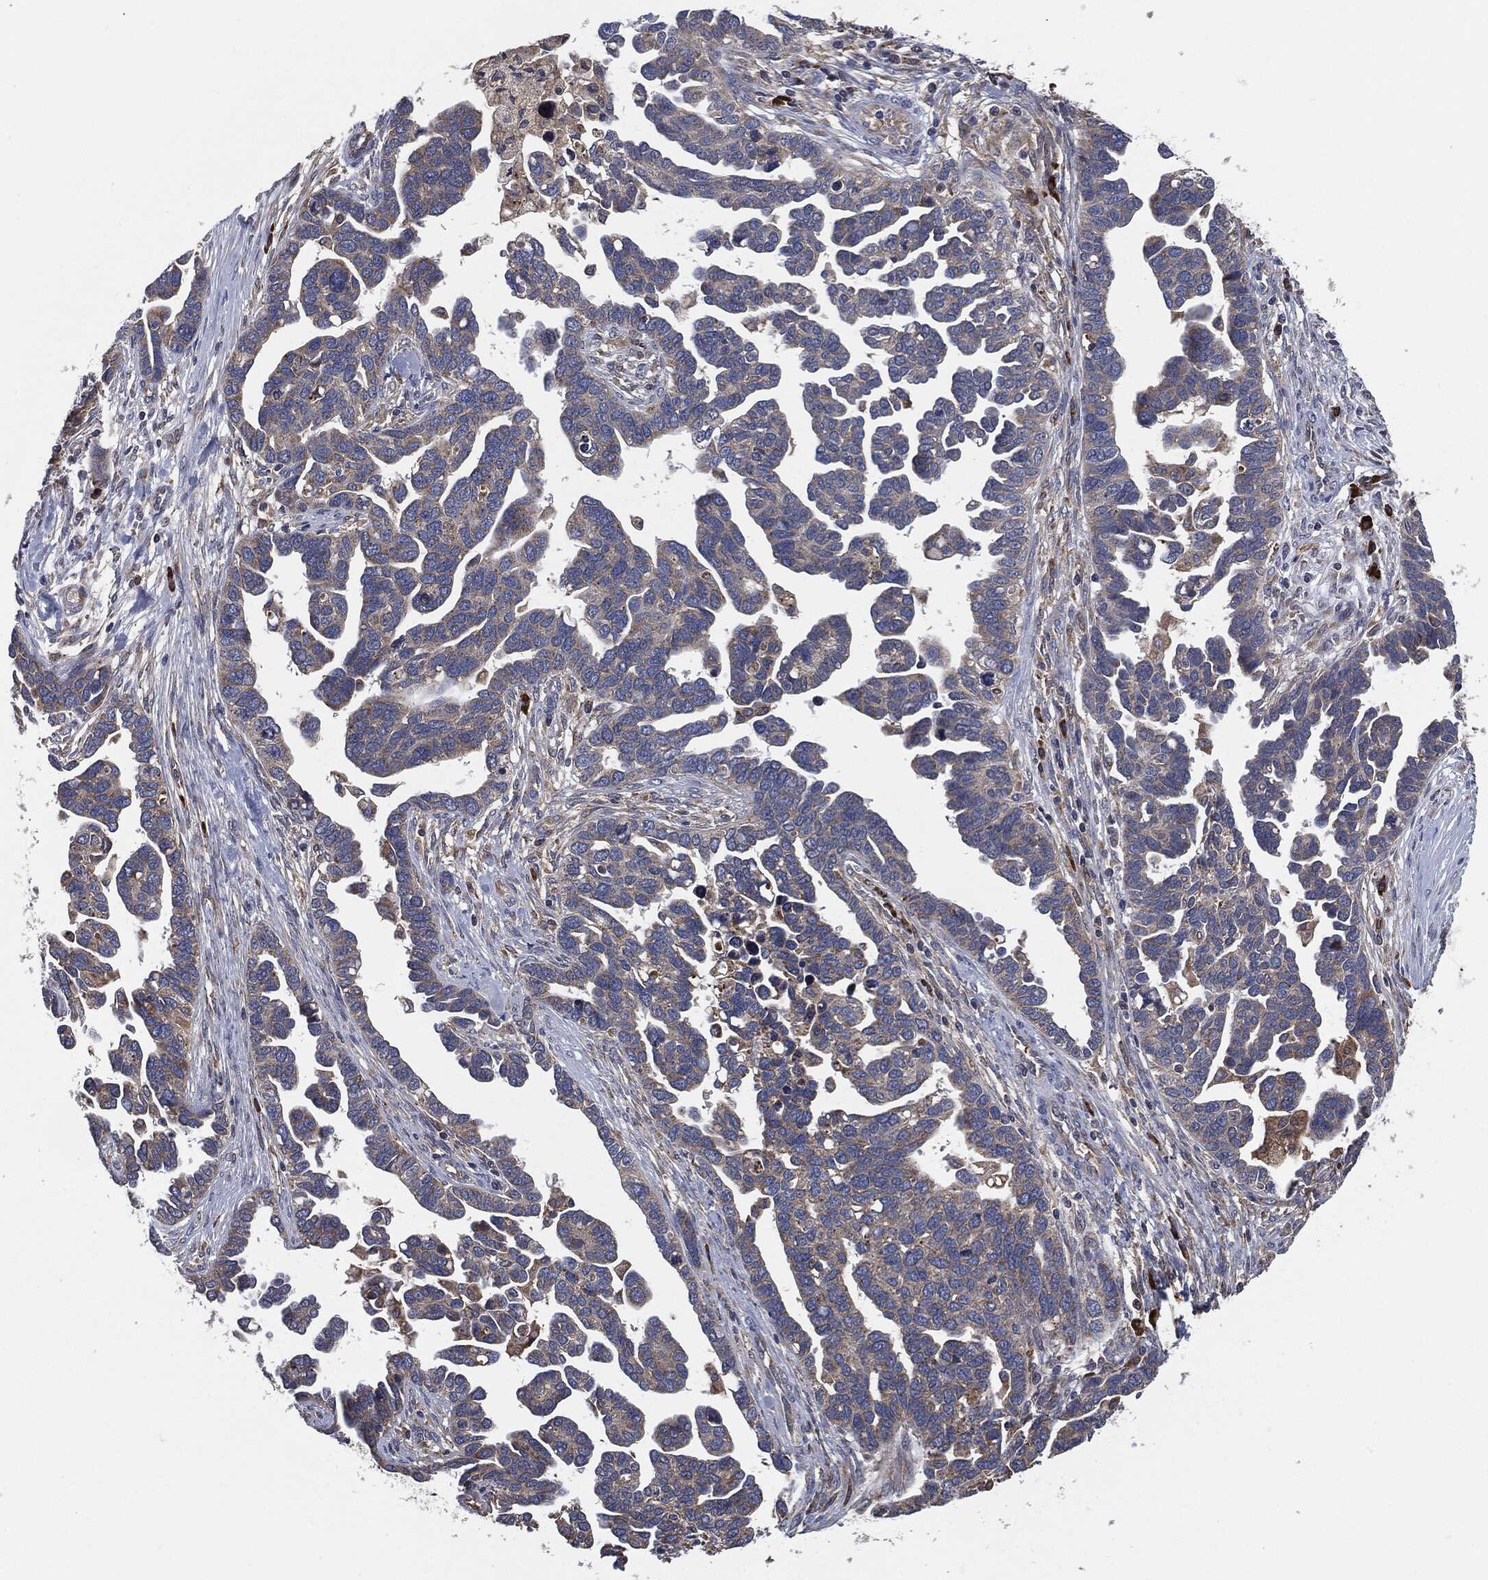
{"staining": {"intensity": "negative", "quantity": "none", "location": "none"}, "tissue": "ovarian cancer", "cell_type": "Tumor cells", "image_type": "cancer", "snomed": [{"axis": "morphology", "description": "Cystadenocarcinoma, serous, NOS"}, {"axis": "topography", "description": "Ovary"}], "caption": "The micrograph exhibits no significant staining in tumor cells of ovarian serous cystadenocarcinoma.", "gene": "PRDX4", "patient": {"sex": "female", "age": 54}}